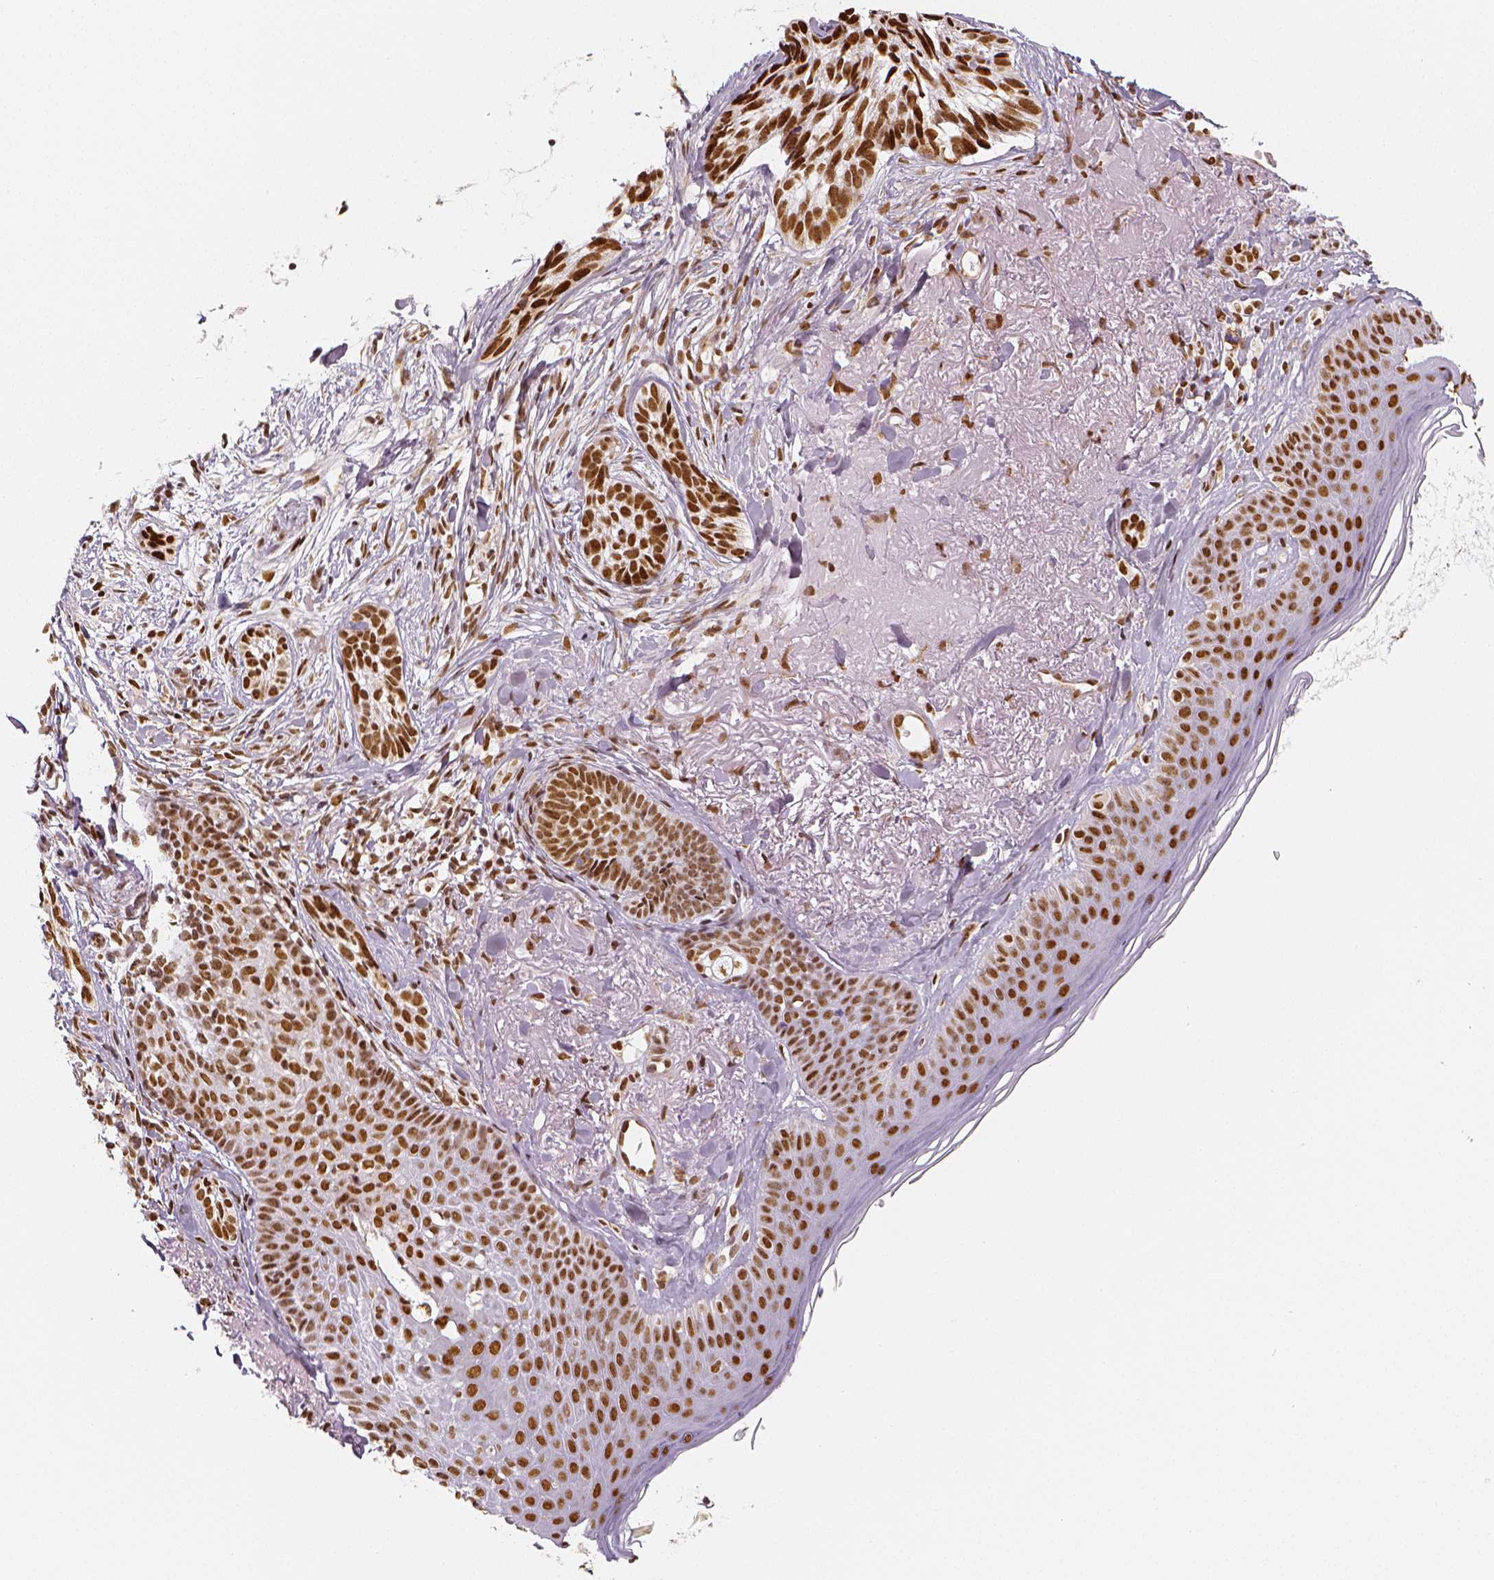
{"staining": {"intensity": "moderate", "quantity": ">75%", "location": "nuclear"}, "tissue": "skin cancer", "cell_type": "Tumor cells", "image_type": "cancer", "snomed": [{"axis": "morphology", "description": "Basal cell carcinoma"}, {"axis": "morphology", "description": "BCC, high aggressive"}, {"axis": "topography", "description": "Skin"}], "caption": "This micrograph exhibits basal cell carcinoma (skin) stained with IHC to label a protein in brown. The nuclear of tumor cells show moderate positivity for the protein. Nuclei are counter-stained blue.", "gene": "KDM5B", "patient": {"sex": "female", "age": 86}}